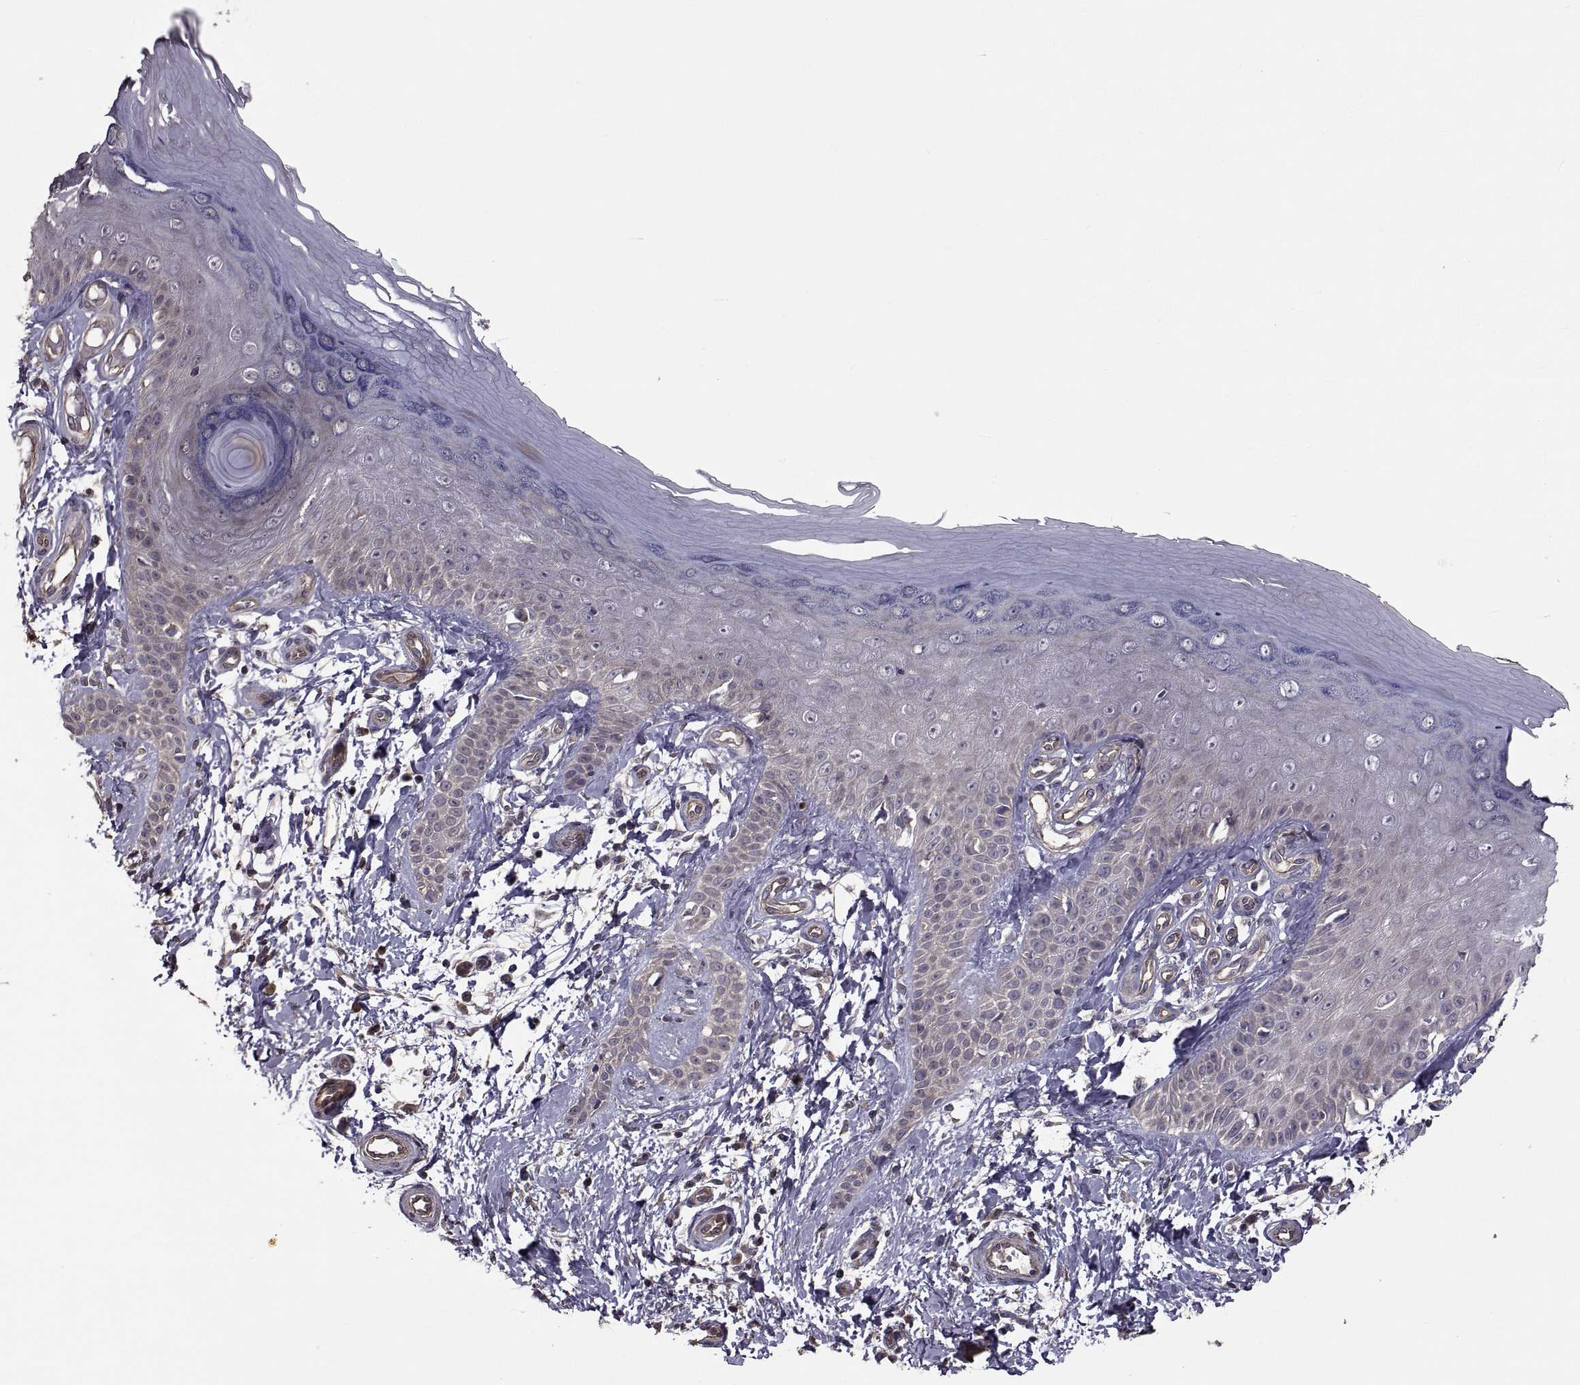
{"staining": {"intensity": "negative", "quantity": "none", "location": "none"}, "tissue": "skin", "cell_type": "Fibroblasts", "image_type": "normal", "snomed": [{"axis": "morphology", "description": "Normal tissue, NOS"}, {"axis": "morphology", "description": "Inflammation, NOS"}, {"axis": "morphology", "description": "Fibrosis, NOS"}, {"axis": "topography", "description": "Skin"}], "caption": "This photomicrograph is of unremarkable skin stained with IHC to label a protein in brown with the nuclei are counter-stained blue. There is no staining in fibroblasts. (DAB IHC visualized using brightfield microscopy, high magnification).", "gene": "PMM2", "patient": {"sex": "male", "age": 71}}